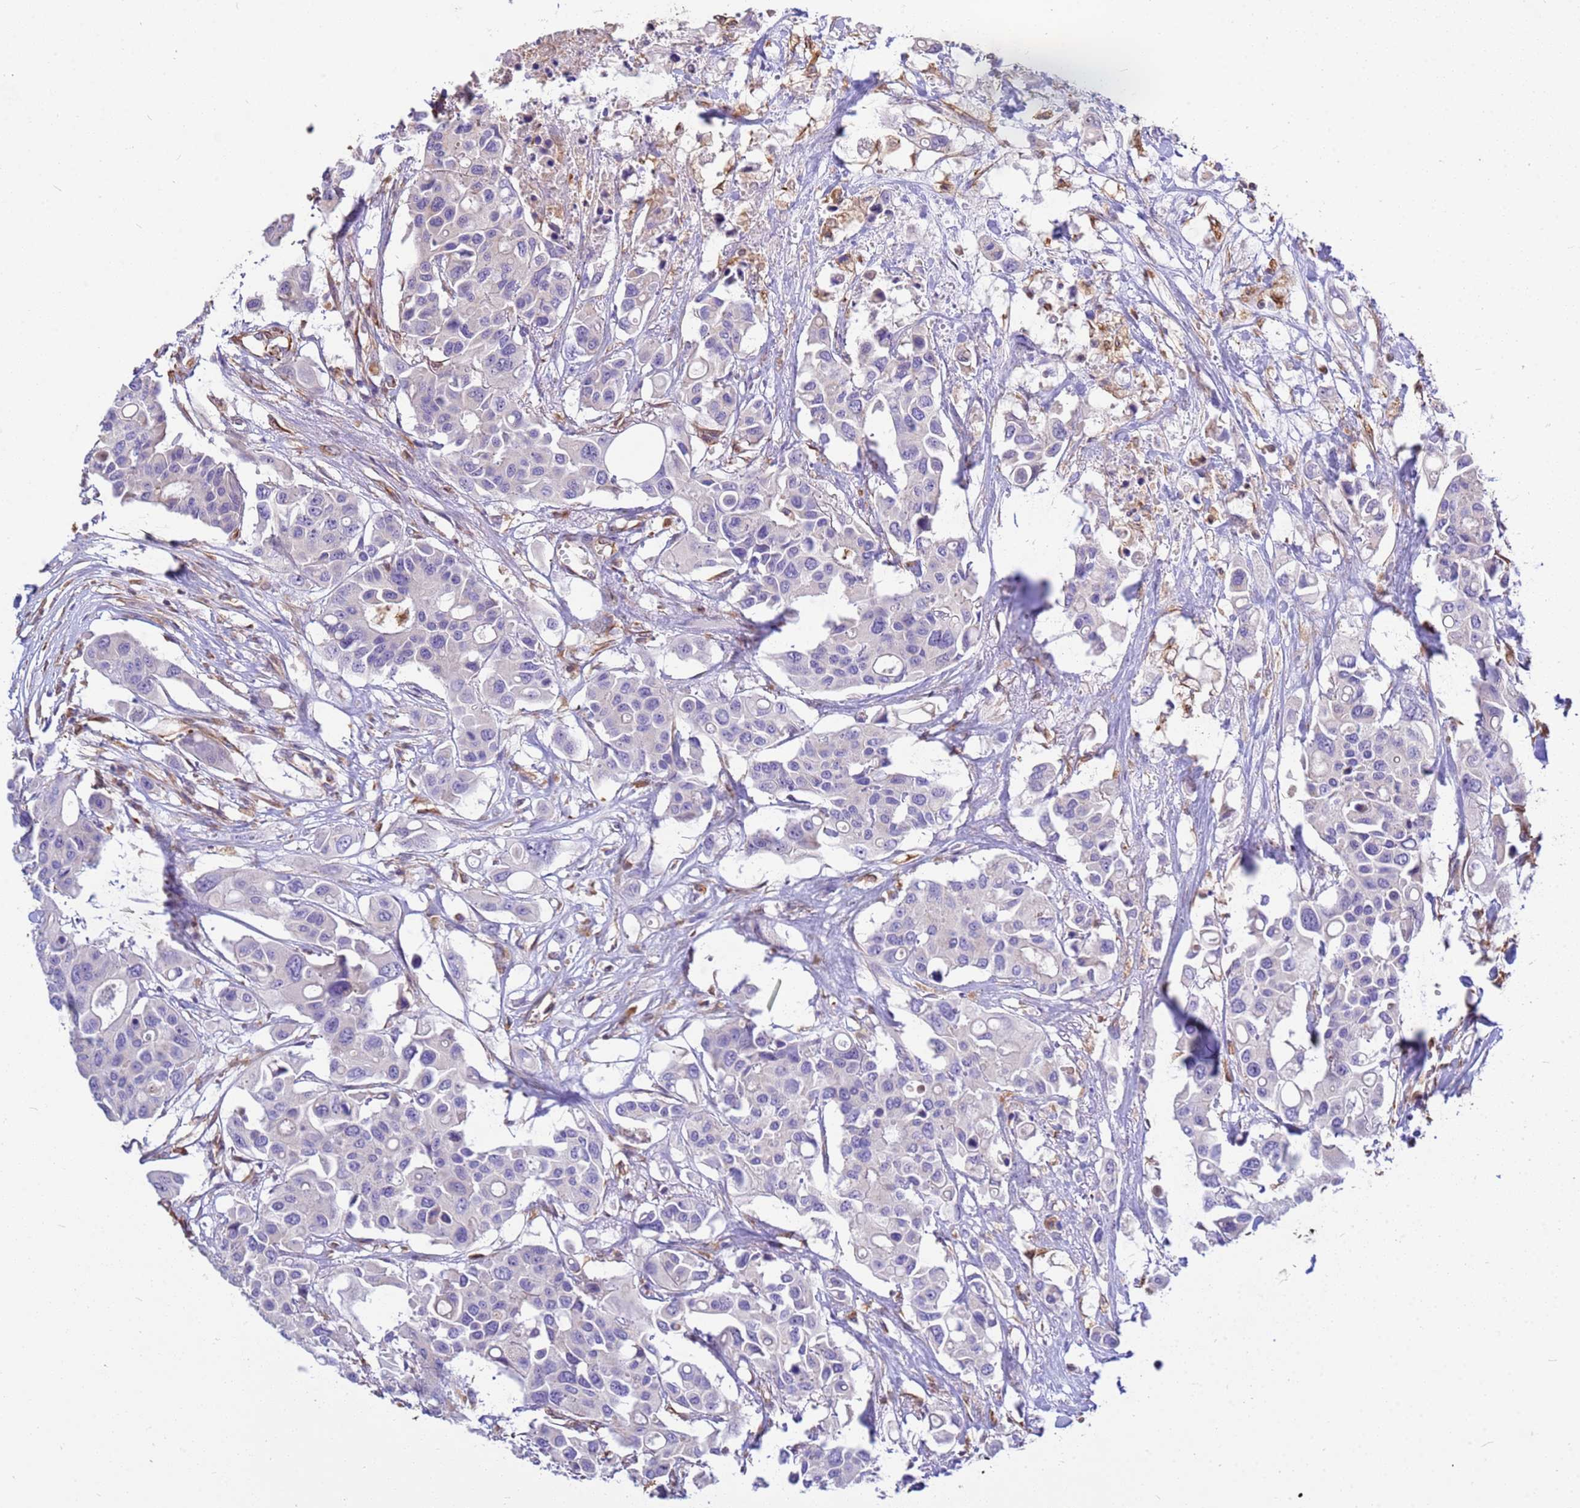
{"staining": {"intensity": "negative", "quantity": "none", "location": "none"}, "tissue": "colorectal cancer", "cell_type": "Tumor cells", "image_type": "cancer", "snomed": [{"axis": "morphology", "description": "Adenocarcinoma, NOS"}, {"axis": "topography", "description": "Colon"}], "caption": "DAB immunohistochemical staining of colorectal cancer (adenocarcinoma) demonstrates no significant positivity in tumor cells. Brightfield microscopy of immunohistochemistry stained with DAB (brown) and hematoxylin (blue), captured at high magnification.", "gene": "TCEAL3", "patient": {"sex": "male", "age": 77}}